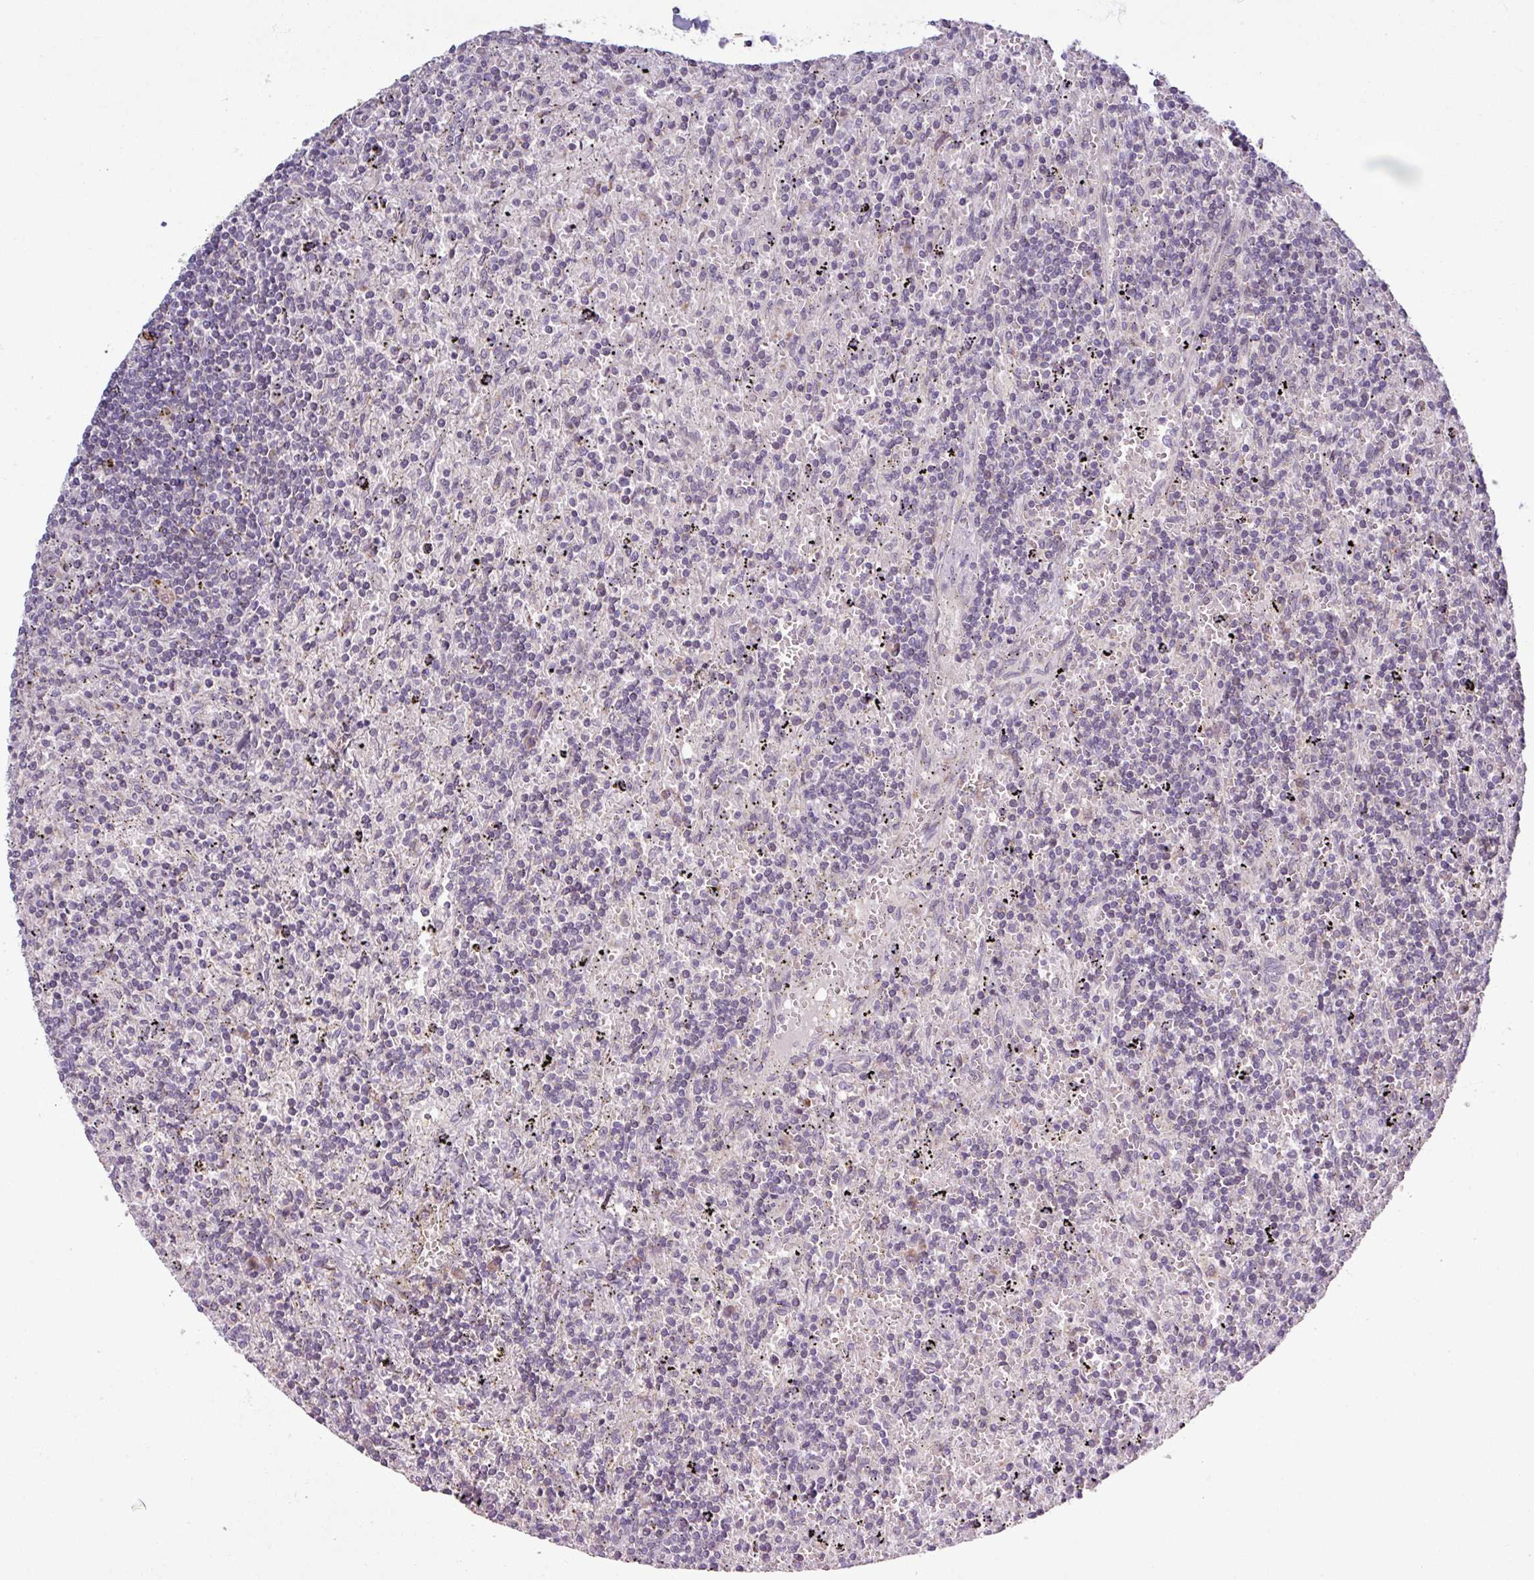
{"staining": {"intensity": "negative", "quantity": "none", "location": "none"}, "tissue": "lymphoma", "cell_type": "Tumor cells", "image_type": "cancer", "snomed": [{"axis": "morphology", "description": "Malignant lymphoma, non-Hodgkin's type, Low grade"}, {"axis": "topography", "description": "Spleen"}], "caption": "Protein analysis of malignant lymphoma, non-Hodgkin's type (low-grade) shows no significant staining in tumor cells.", "gene": "OGFOD3", "patient": {"sex": "male", "age": 76}}